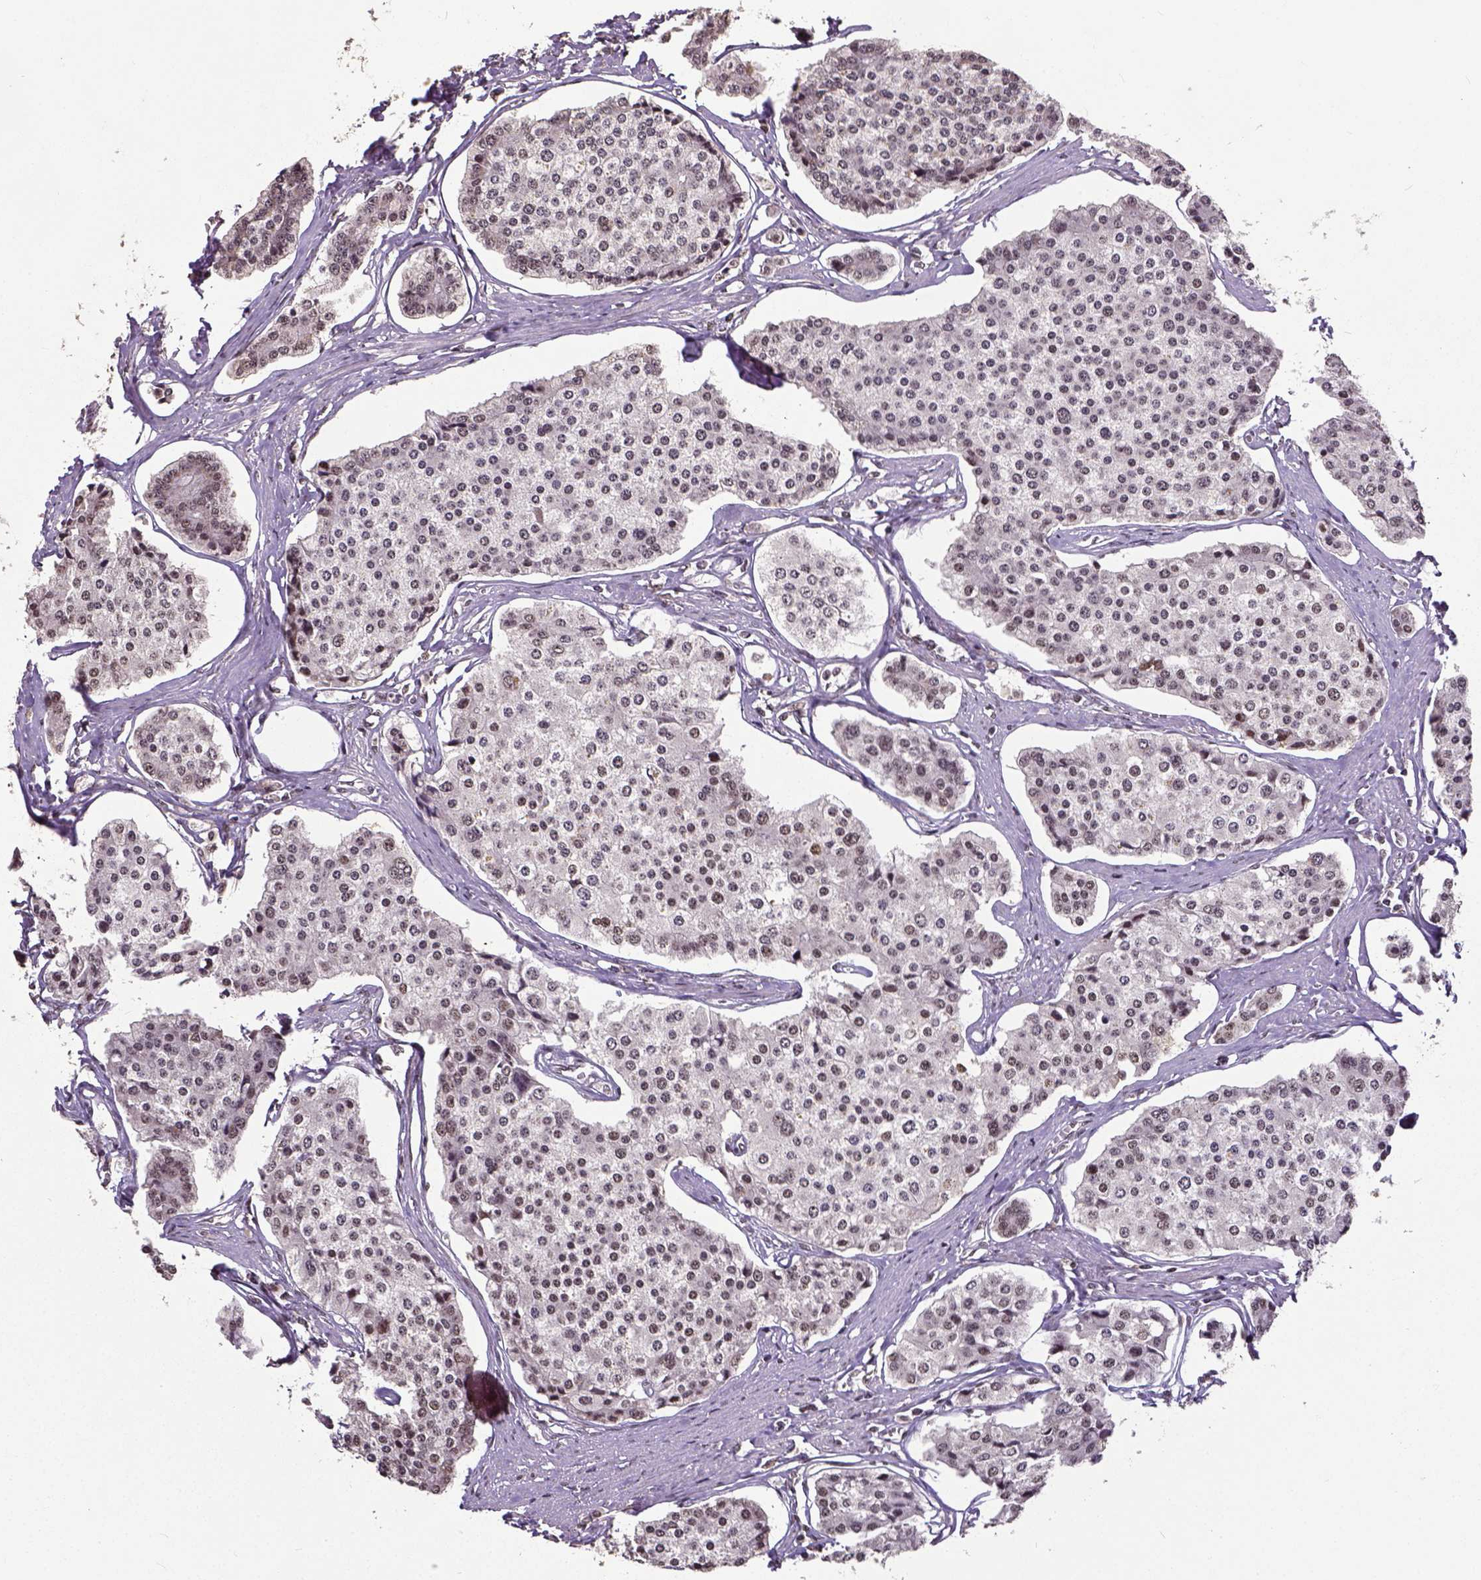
{"staining": {"intensity": "weak", "quantity": "<25%", "location": "nuclear"}, "tissue": "carcinoid", "cell_type": "Tumor cells", "image_type": "cancer", "snomed": [{"axis": "morphology", "description": "Carcinoid, malignant, NOS"}, {"axis": "topography", "description": "Small intestine"}], "caption": "The image demonstrates no significant positivity in tumor cells of carcinoid (malignant). The staining is performed using DAB brown chromogen with nuclei counter-stained in using hematoxylin.", "gene": "ATRX", "patient": {"sex": "female", "age": 65}}